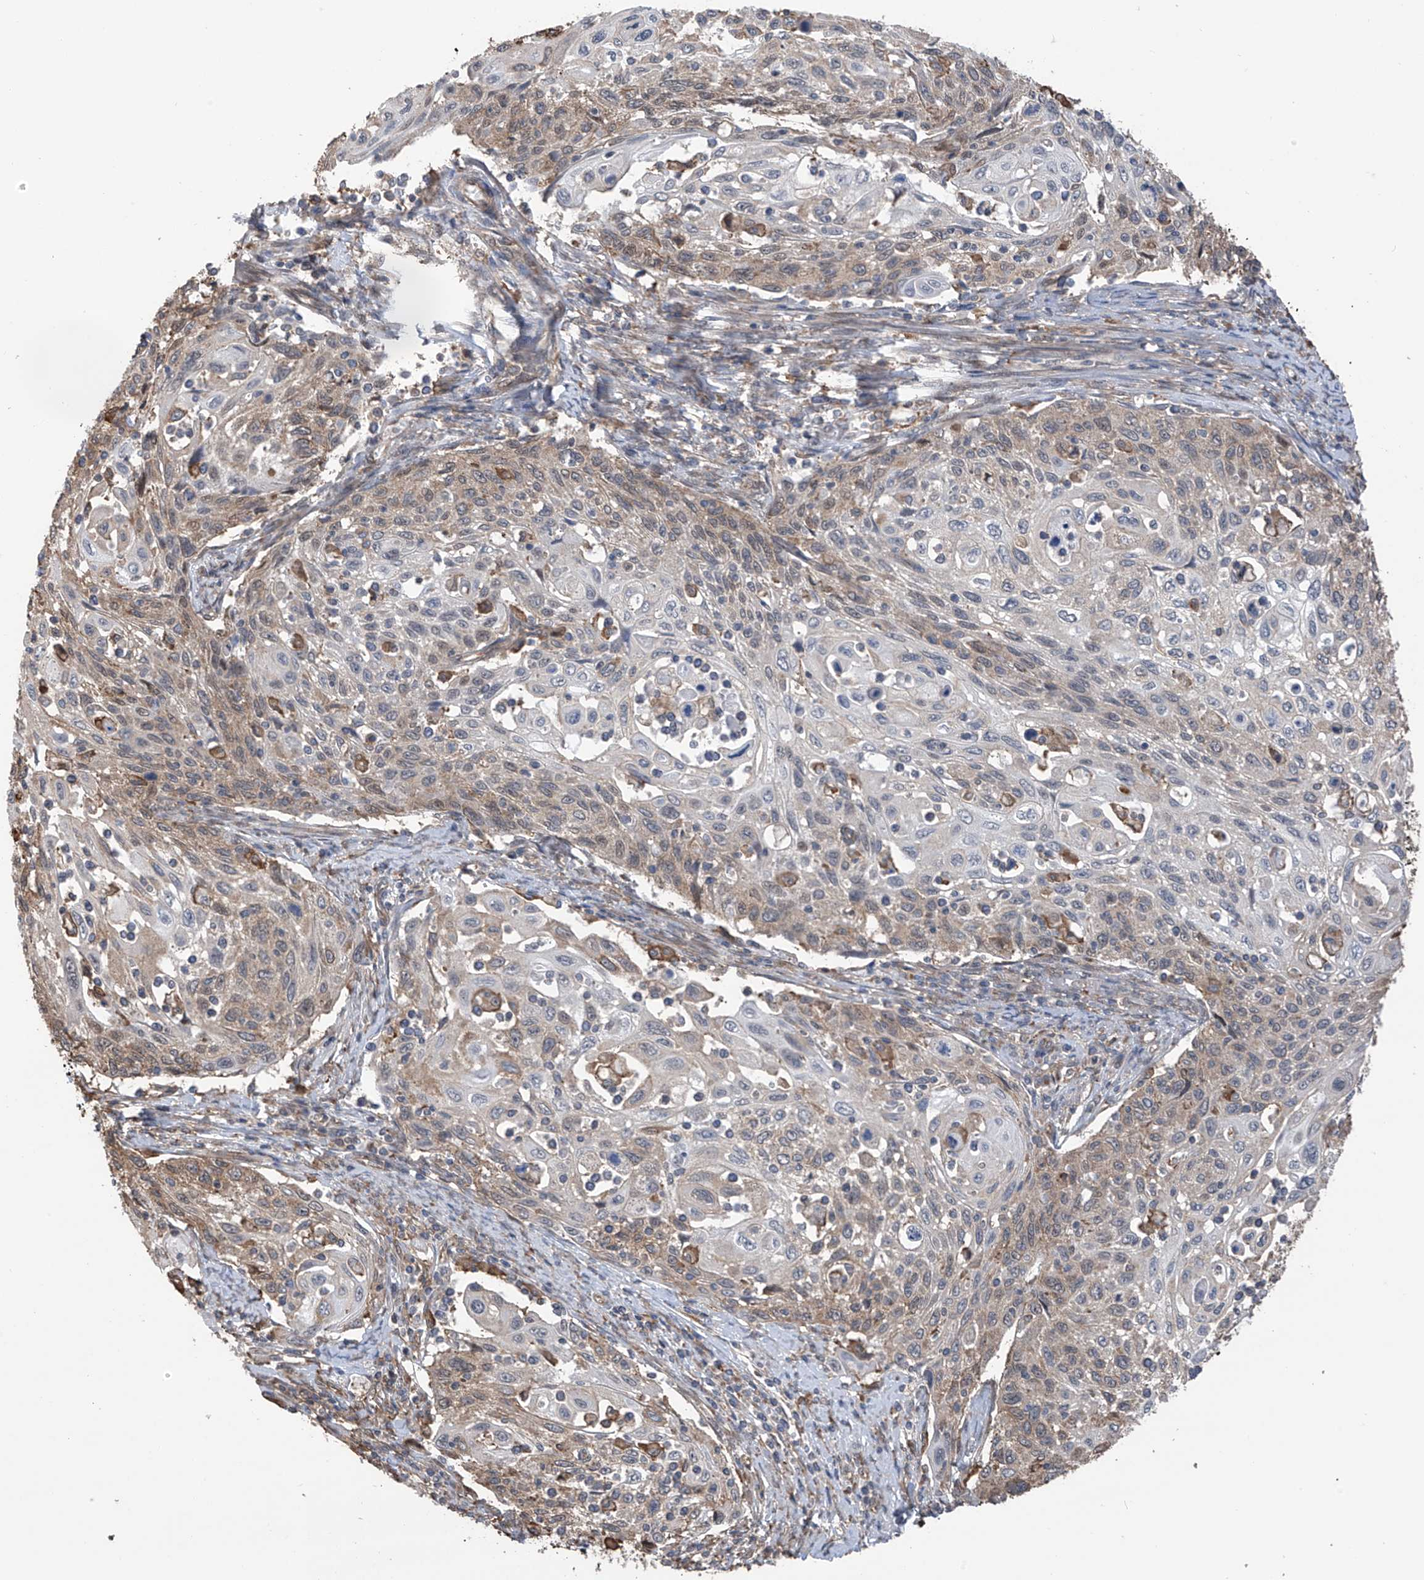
{"staining": {"intensity": "weak", "quantity": "25%-75%", "location": "cytoplasmic/membranous"}, "tissue": "cervical cancer", "cell_type": "Tumor cells", "image_type": "cancer", "snomed": [{"axis": "morphology", "description": "Squamous cell carcinoma, NOS"}, {"axis": "topography", "description": "Cervix"}], "caption": "A brown stain highlights weak cytoplasmic/membranous positivity of a protein in cervical squamous cell carcinoma tumor cells.", "gene": "ZNF189", "patient": {"sex": "female", "age": 70}}